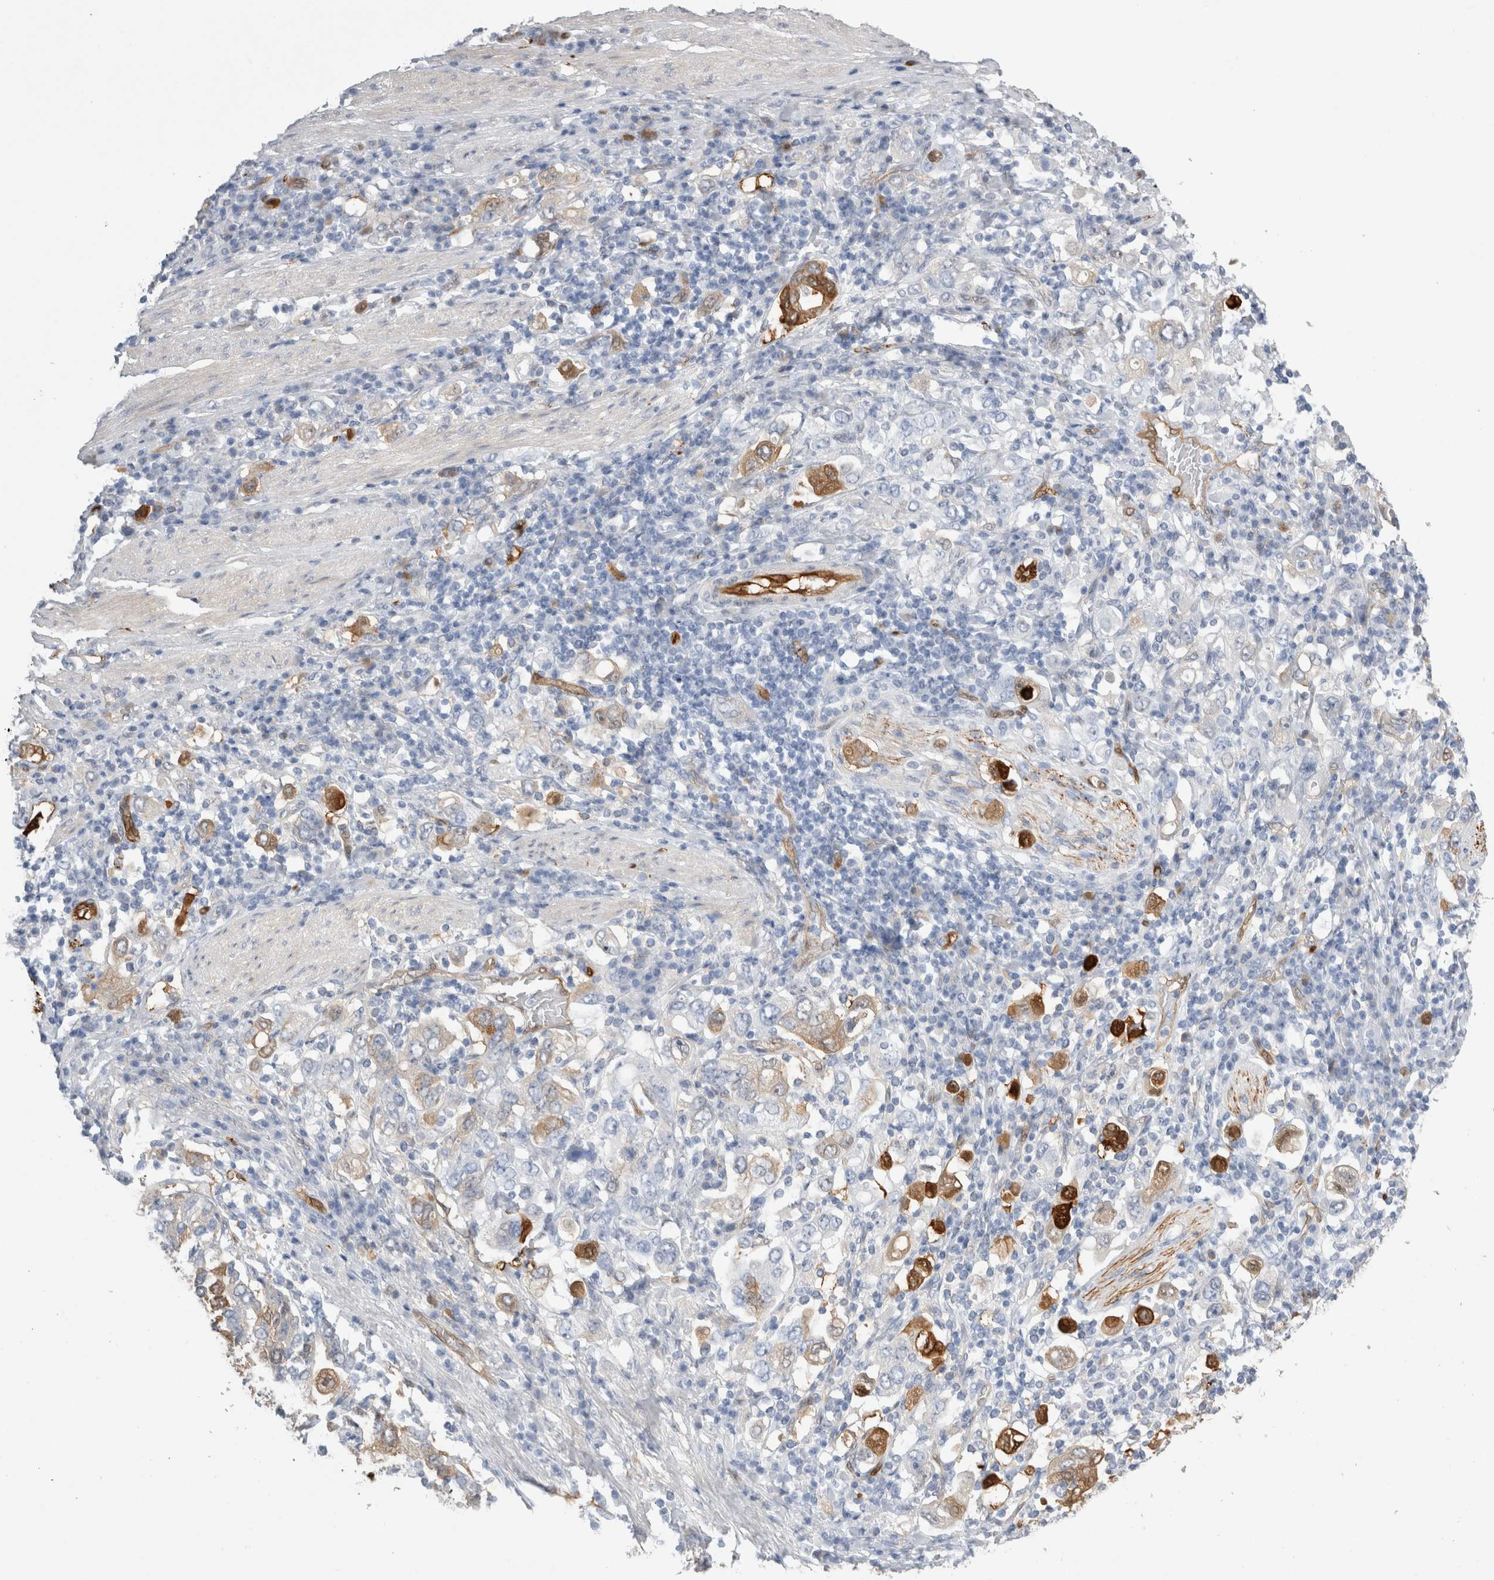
{"staining": {"intensity": "moderate", "quantity": "<25%", "location": "cytoplasmic/membranous"}, "tissue": "stomach cancer", "cell_type": "Tumor cells", "image_type": "cancer", "snomed": [{"axis": "morphology", "description": "Adenocarcinoma, NOS"}, {"axis": "topography", "description": "Stomach, upper"}], "caption": "High-magnification brightfield microscopy of stomach cancer stained with DAB (brown) and counterstained with hematoxylin (blue). tumor cells exhibit moderate cytoplasmic/membranous staining is seen in approximately<25% of cells.", "gene": "NAPEPLD", "patient": {"sex": "male", "age": 62}}